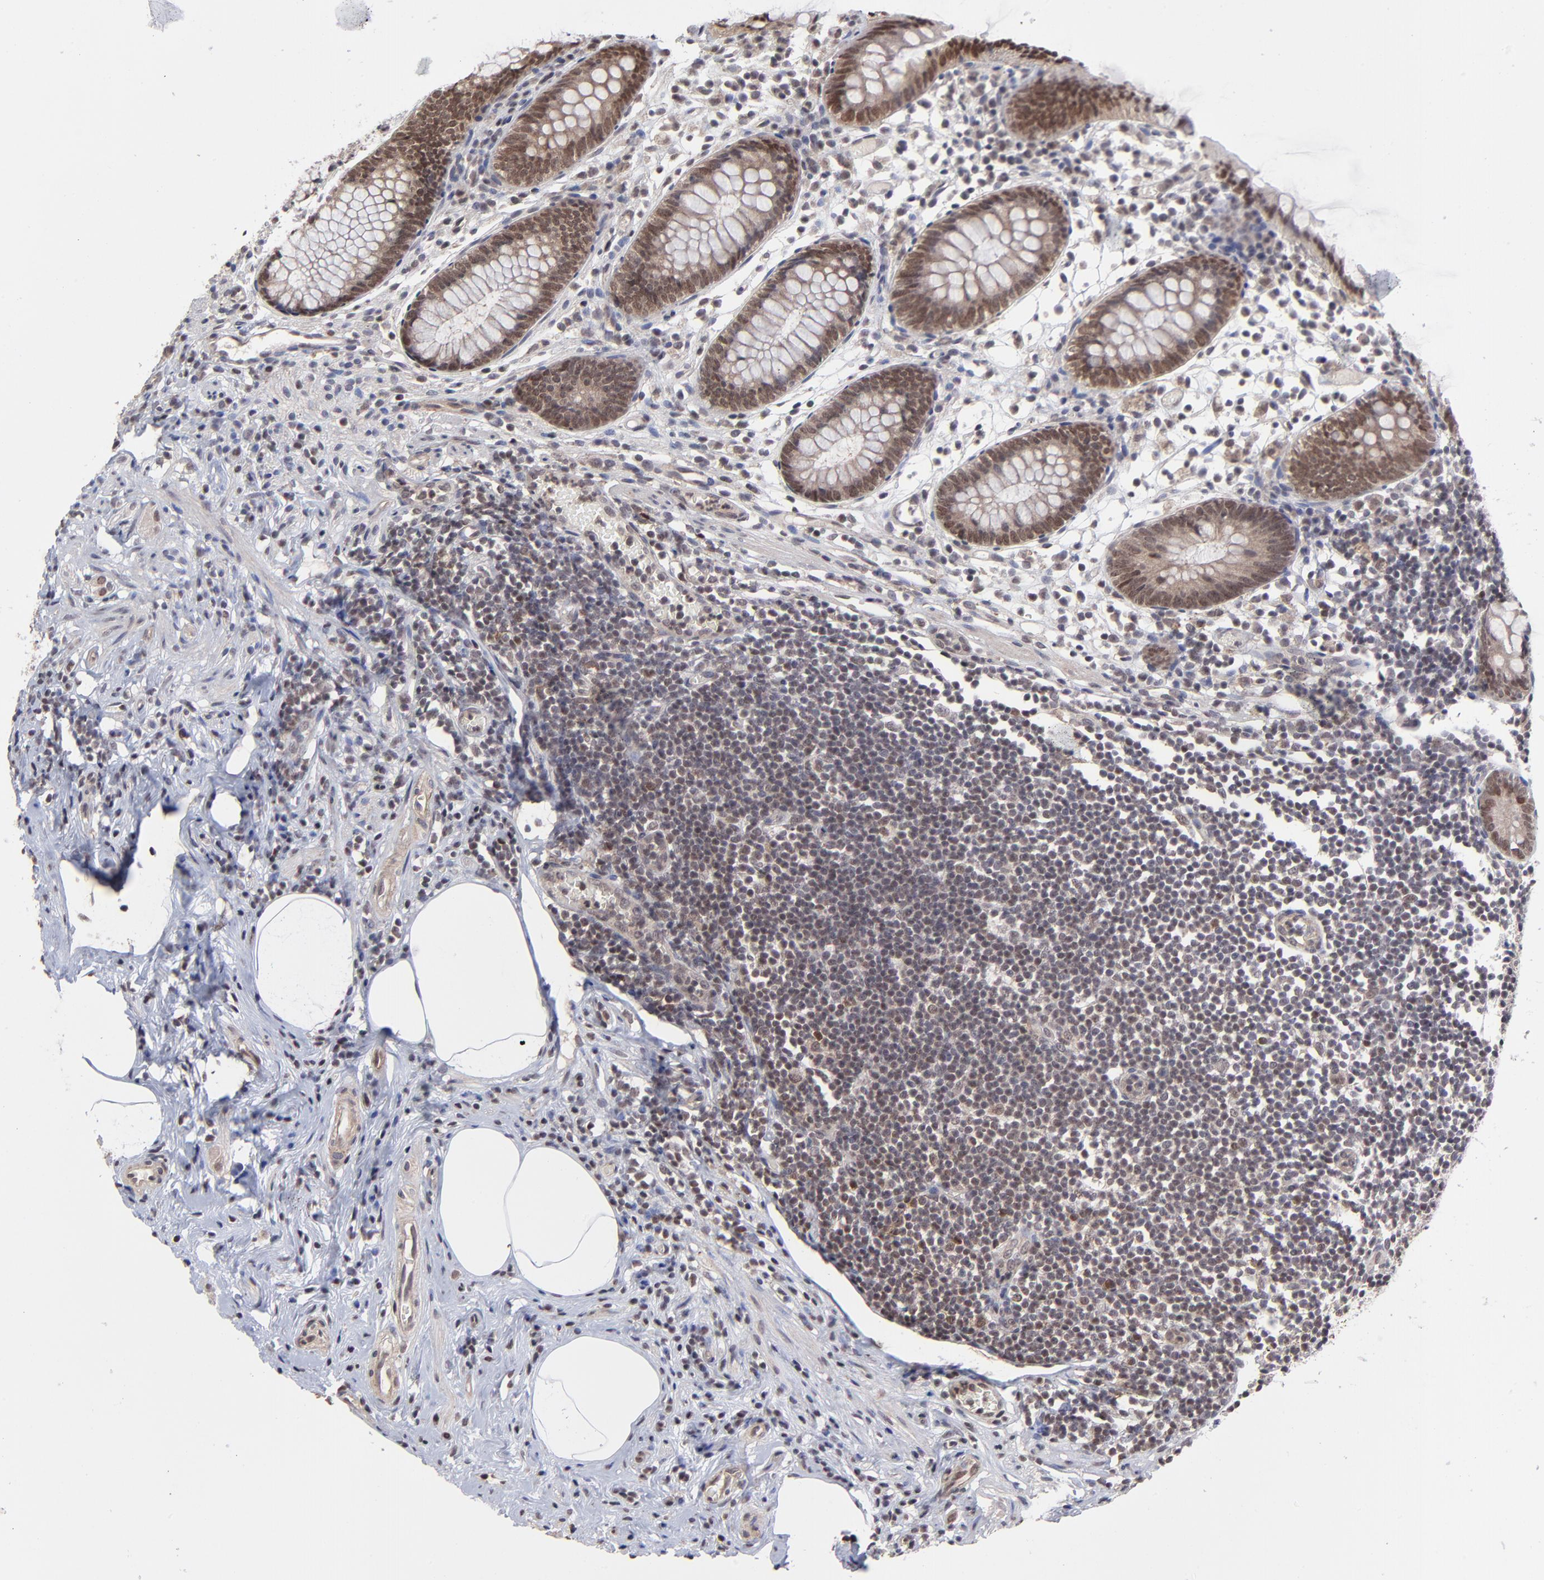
{"staining": {"intensity": "moderate", "quantity": ">75%", "location": "cytoplasmic/membranous,nuclear"}, "tissue": "appendix", "cell_type": "Glandular cells", "image_type": "normal", "snomed": [{"axis": "morphology", "description": "Normal tissue, NOS"}, {"axis": "topography", "description": "Appendix"}], "caption": "Immunohistochemistry image of normal appendix stained for a protein (brown), which demonstrates medium levels of moderate cytoplasmic/membranous,nuclear positivity in approximately >75% of glandular cells.", "gene": "ZNF419", "patient": {"sex": "male", "age": 38}}